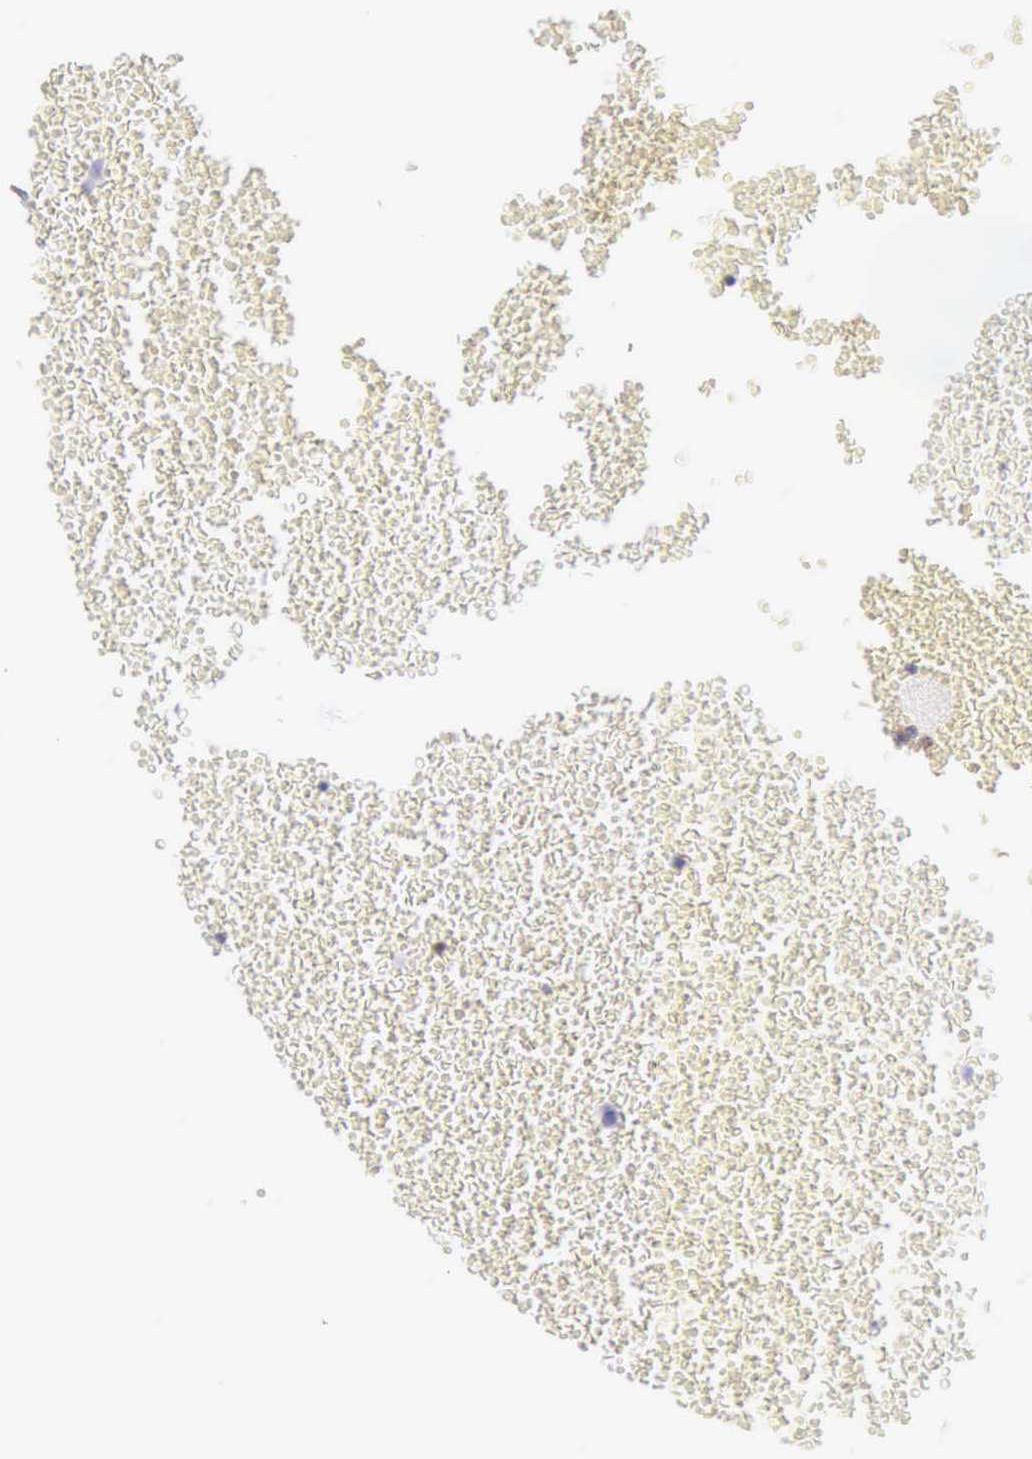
{"staining": {"intensity": "negative", "quantity": "none", "location": "none"}, "tissue": "testis cancer", "cell_type": "Tumor cells", "image_type": "cancer", "snomed": [{"axis": "morphology", "description": "Seminoma, NOS"}, {"axis": "topography", "description": "Testis"}], "caption": "A high-resolution histopathology image shows immunohistochemistry (IHC) staining of seminoma (testis), which displays no significant staining in tumor cells.", "gene": "ARHGAP4", "patient": {"sex": "male", "age": 71}}